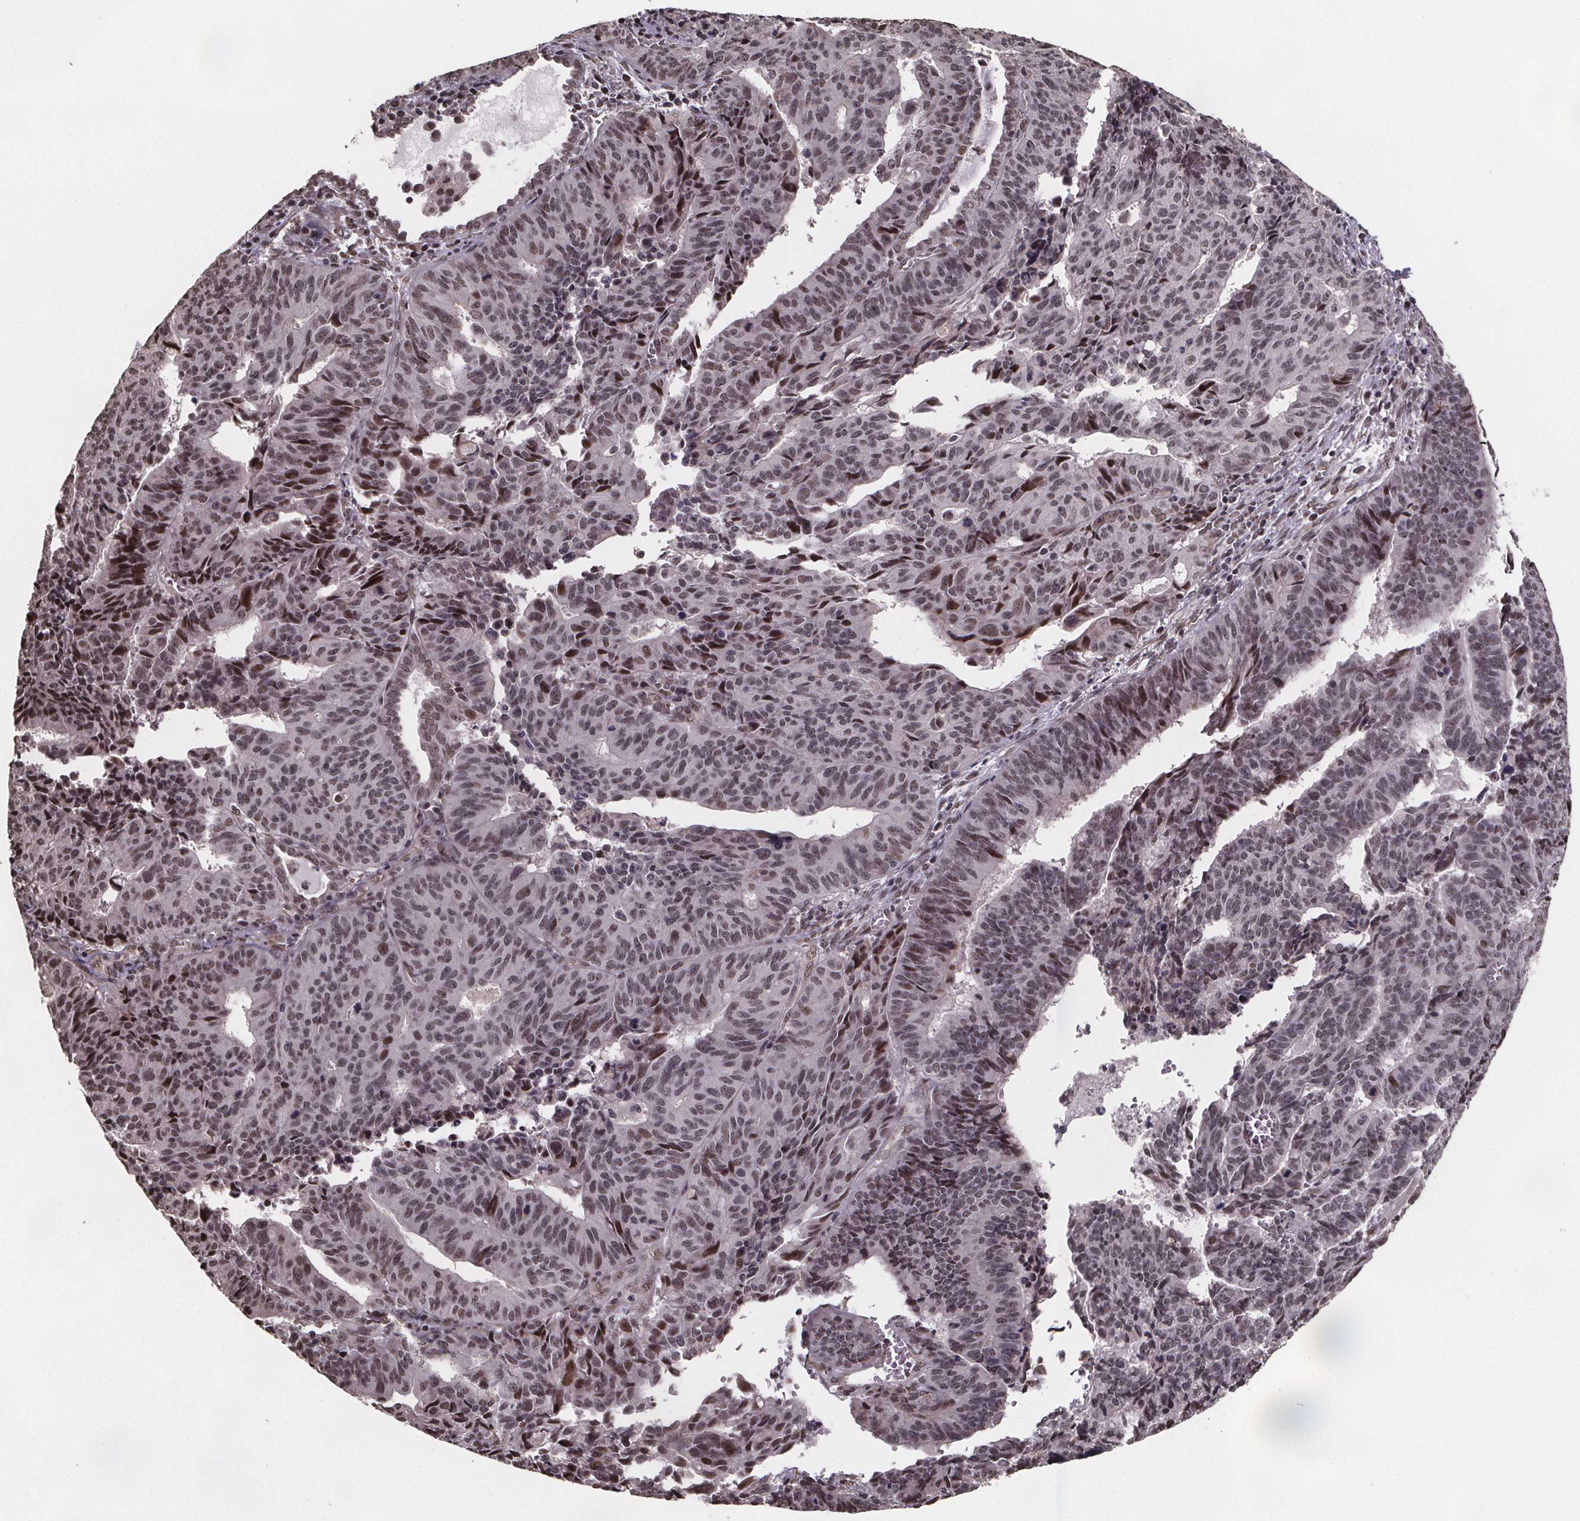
{"staining": {"intensity": "weak", "quantity": "25%-75%", "location": "nuclear"}, "tissue": "endometrial cancer", "cell_type": "Tumor cells", "image_type": "cancer", "snomed": [{"axis": "morphology", "description": "Adenocarcinoma, NOS"}, {"axis": "topography", "description": "Endometrium"}], "caption": "This is a photomicrograph of immunohistochemistry (IHC) staining of endometrial cancer, which shows weak positivity in the nuclear of tumor cells.", "gene": "U2SURP", "patient": {"sex": "female", "age": 65}}